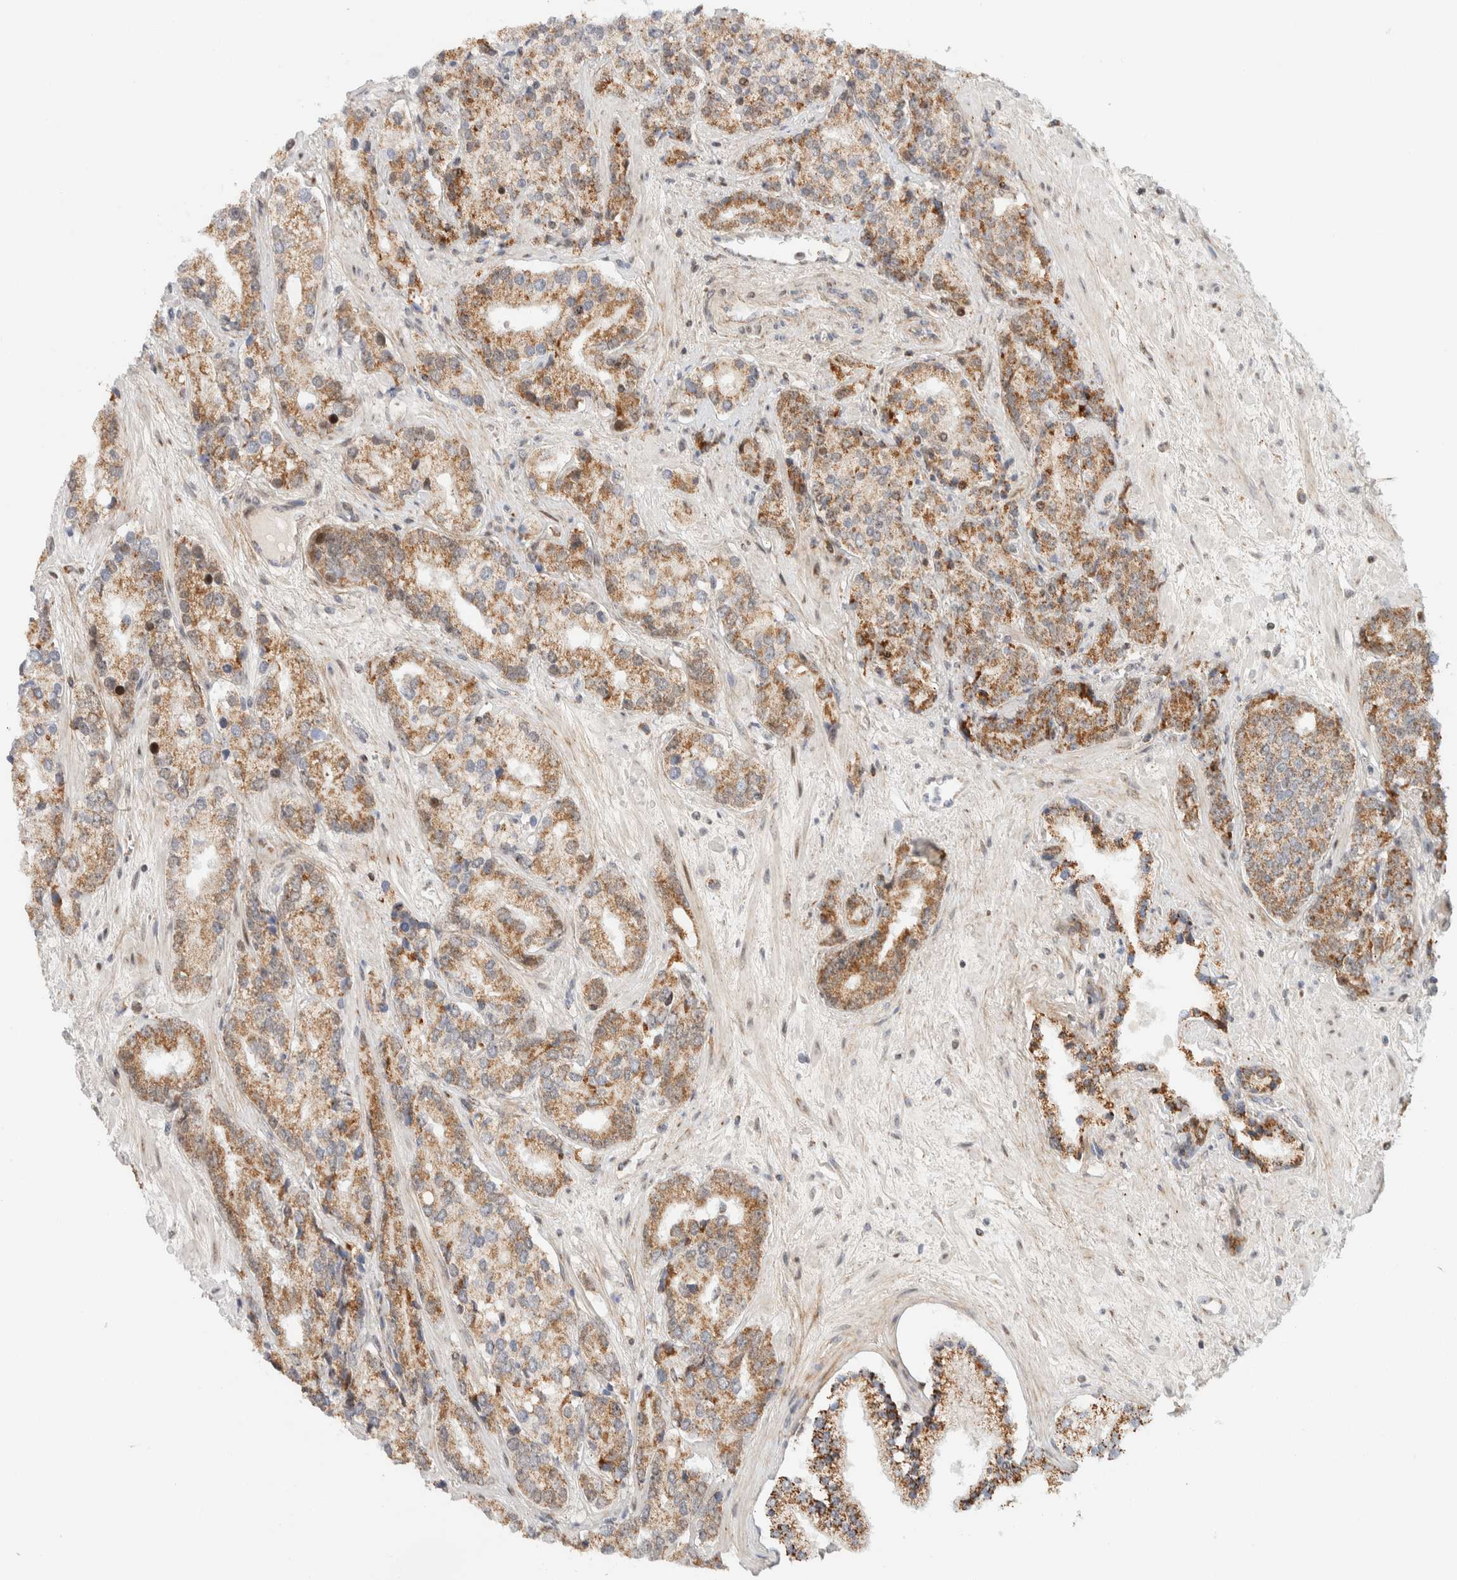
{"staining": {"intensity": "moderate", "quantity": ">75%", "location": "cytoplasmic/membranous"}, "tissue": "prostate cancer", "cell_type": "Tumor cells", "image_type": "cancer", "snomed": [{"axis": "morphology", "description": "Adenocarcinoma, High grade"}, {"axis": "topography", "description": "Prostate"}], "caption": "Moderate cytoplasmic/membranous protein positivity is identified in approximately >75% of tumor cells in prostate cancer (high-grade adenocarcinoma).", "gene": "TSPAN32", "patient": {"sex": "male", "age": 71}}